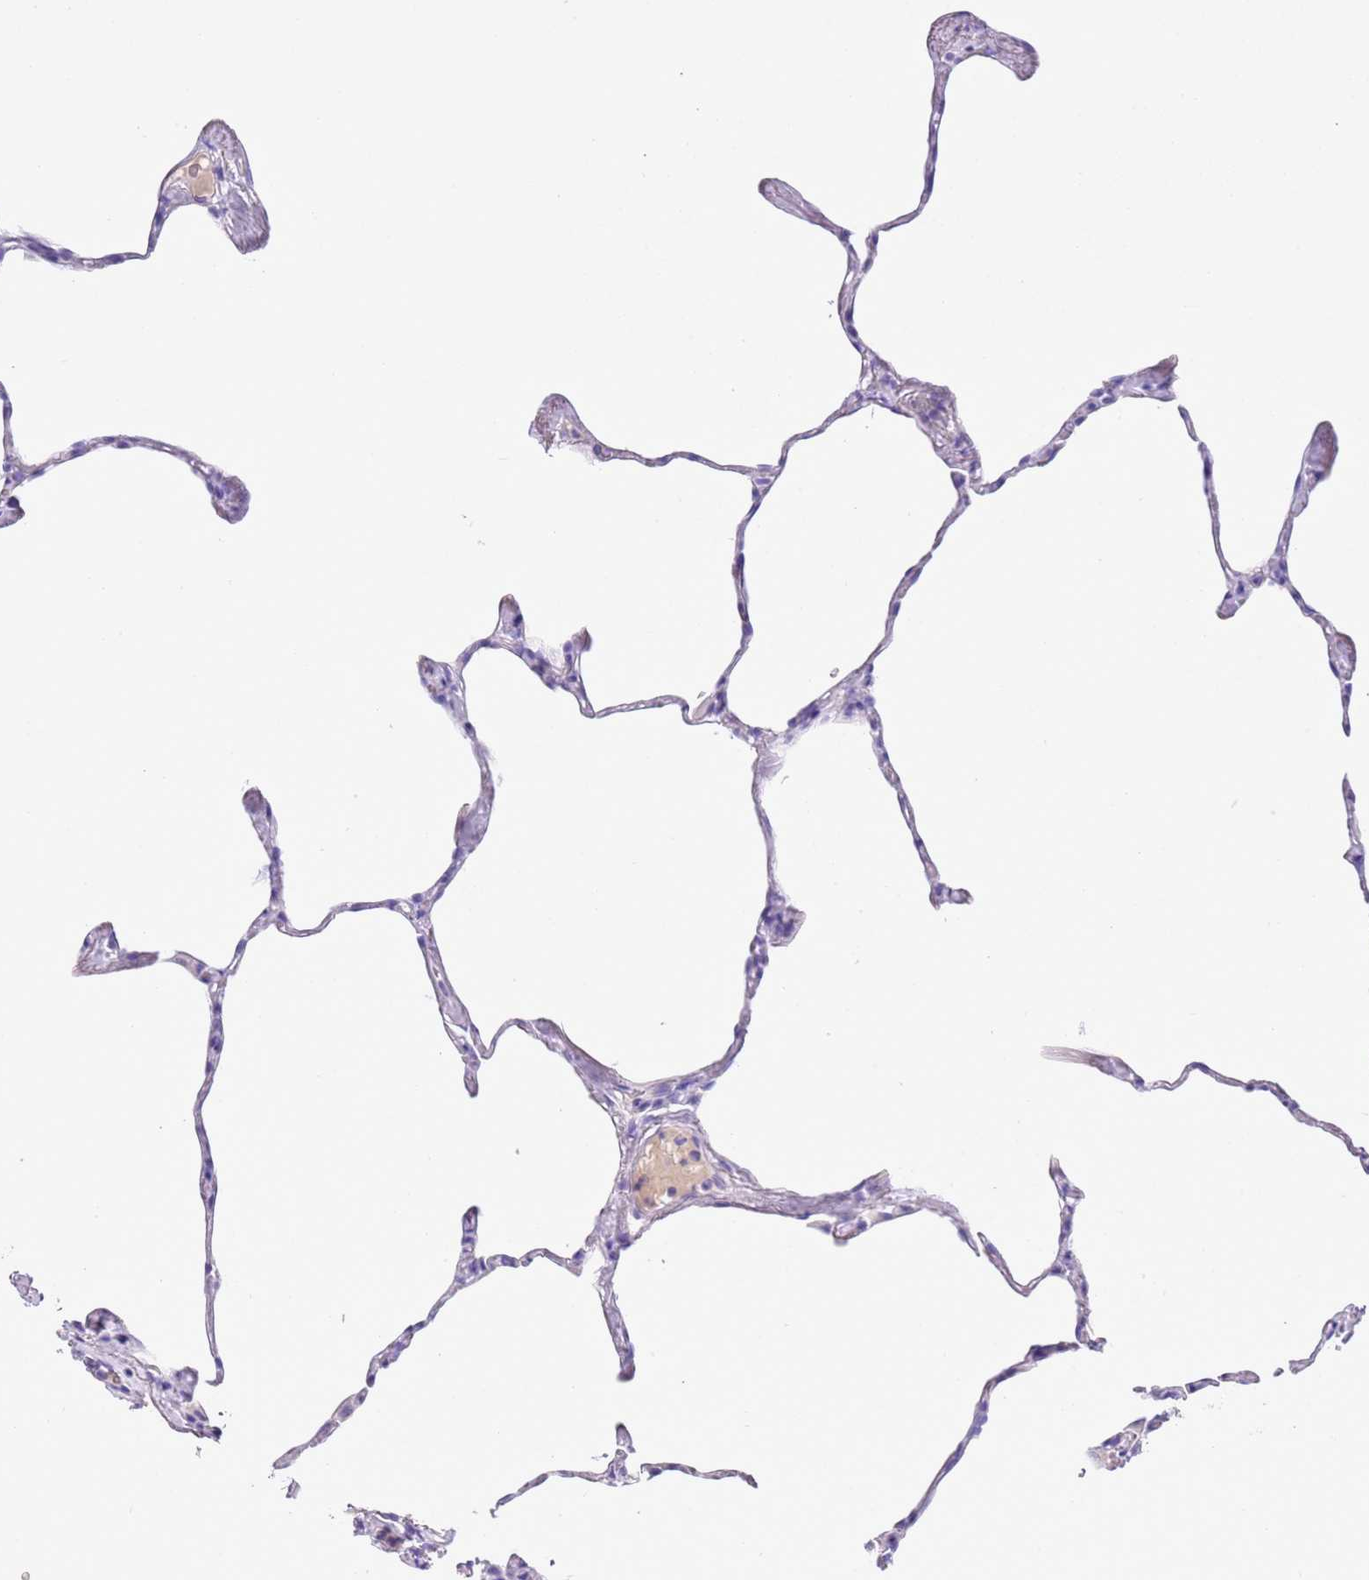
{"staining": {"intensity": "negative", "quantity": "none", "location": "none"}, "tissue": "lung", "cell_type": "Alveolar cells", "image_type": "normal", "snomed": [{"axis": "morphology", "description": "Normal tissue, NOS"}, {"axis": "topography", "description": "Lung"}], "caption": "Immunohistochemical staining of normal lung demonstrates no significant positivity in alveolar cells.", "gene": "TBC1D10B", "patient": {"sex": "male", "age": 65}}